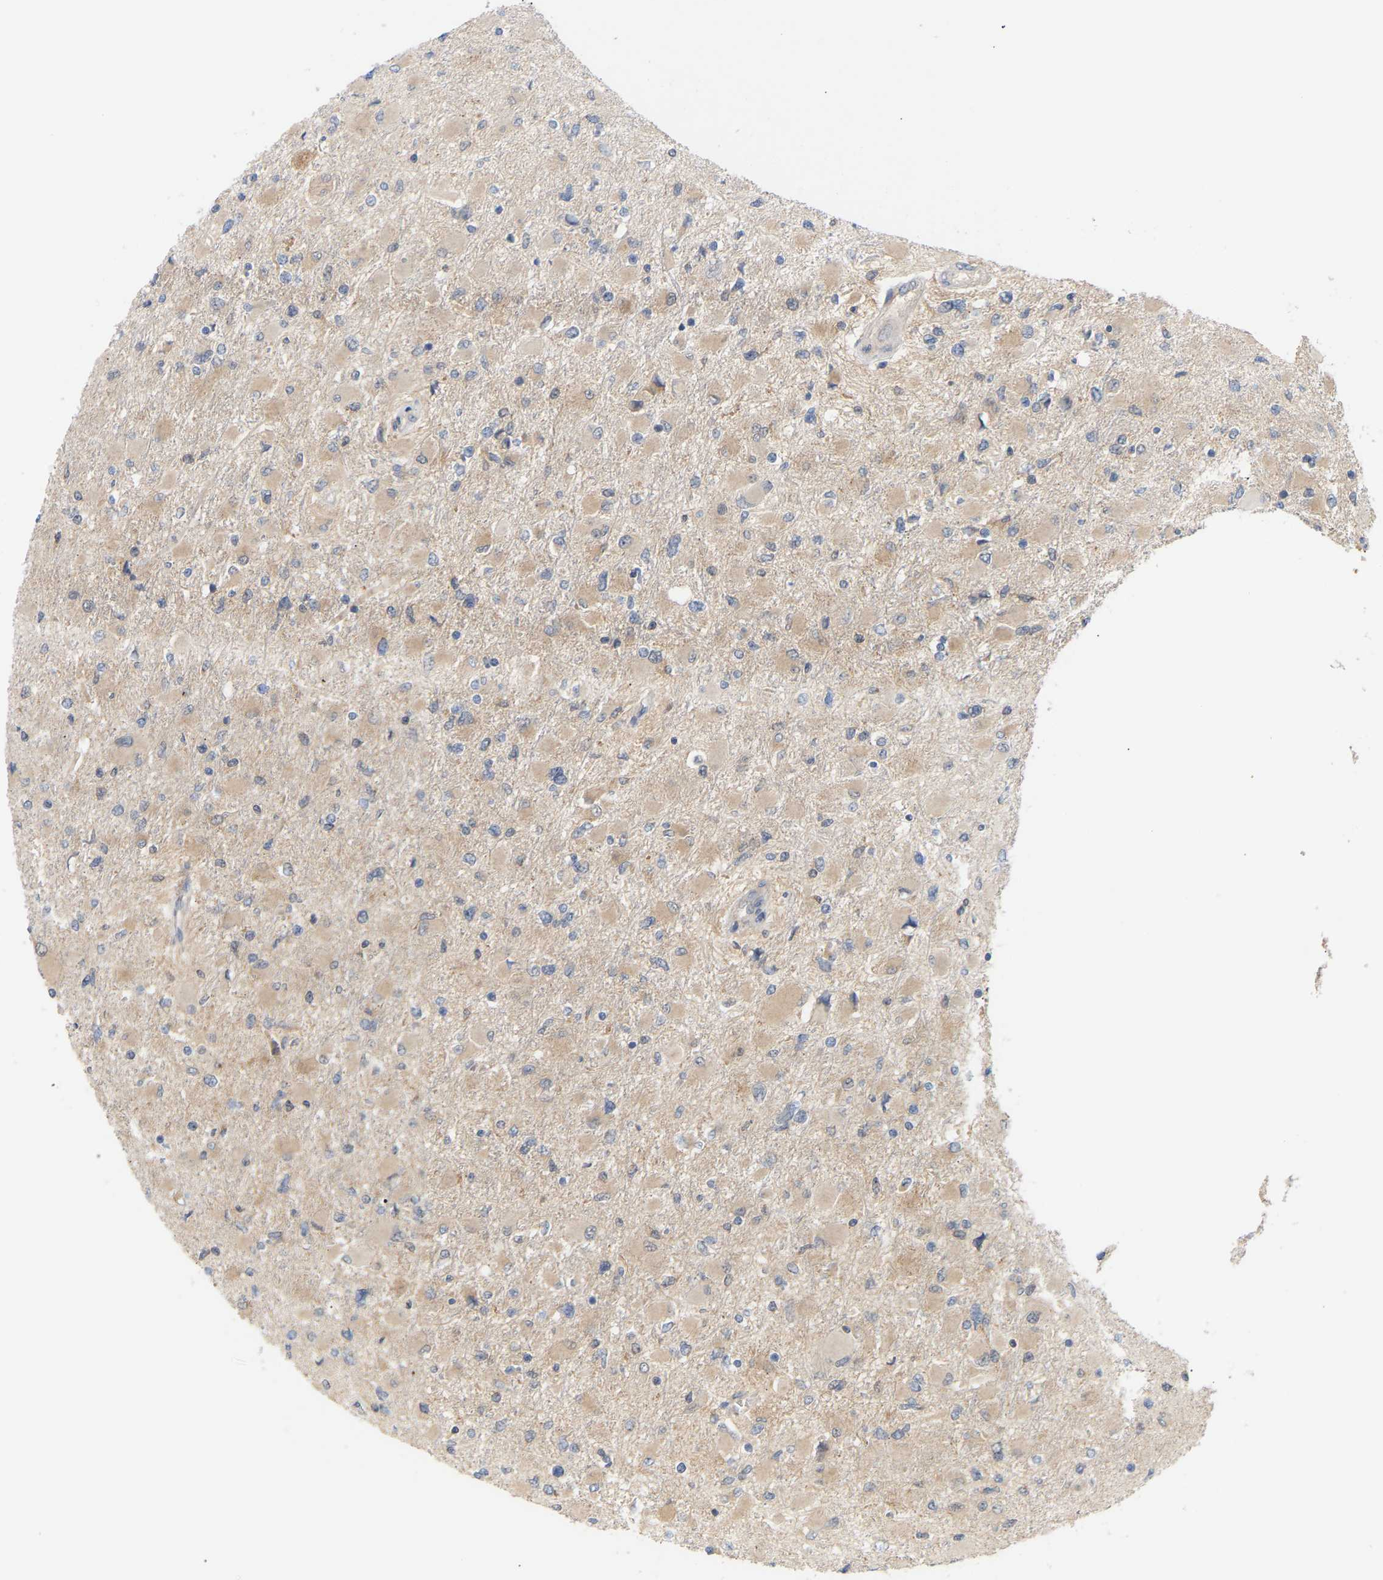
{"staining": {"intensity": "weak", "quantity": "<25%", "location": "cytoplasmic/membranous"}, "tissue": "glioma", "cell_type": "Tumor cells", "image_type": "cancer", "snomed": [{"axis": "morphology", "description": "Glioma, malignant, High grade"}, {"axis": "topography", "description": "Cerebral cortex"}], "caption": "This micrograph is of malignant glioma (high-grade) stained with immunohistochemistry to label a protein in brown with the nuclei are counter-stained blue. There is no staining in tumor cells. (DAB (3,3'-diaminobenzidine) IHC with hematoxylin counter stain).", "gene": "TPMT", "patient": {"sex": "female", "age": 36}}